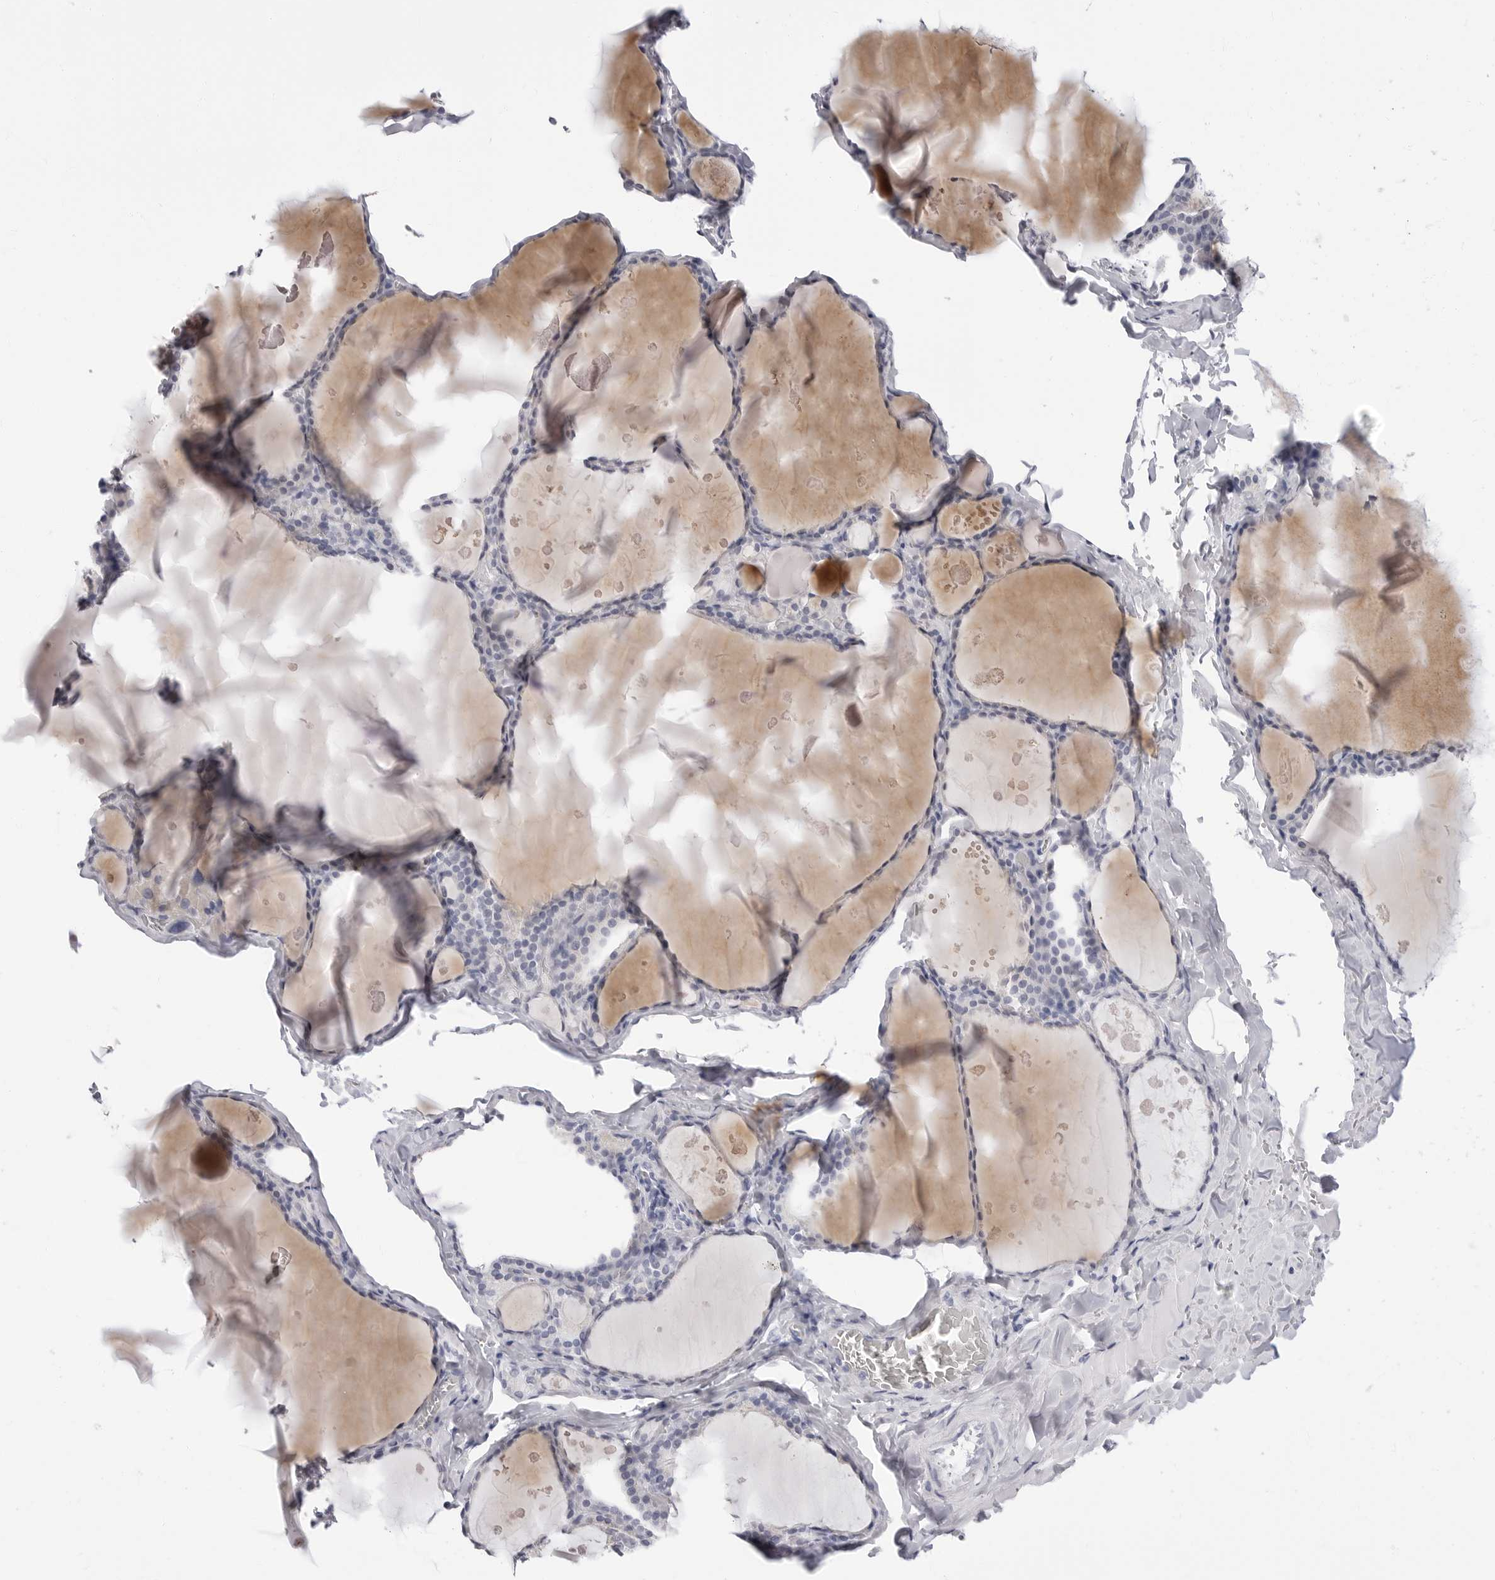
{"staining": {"intensity": "negative", "quantity": "none", "location": "none"}, "tissue": "thyroid gland", "cell_type": "Glandular cells", "image_type": "normal", "snomed": [{"axis": "morphology", "description": "Normal tissue, NOS"}, {"axis": "topography", "description": "Thyroid gland"}], "caption": "An image of thyroid gland stained for a protein shows no brown staining in glandular cells.", "gene": "ERICH3", "patient": {"sex": "male", "age": 56}}